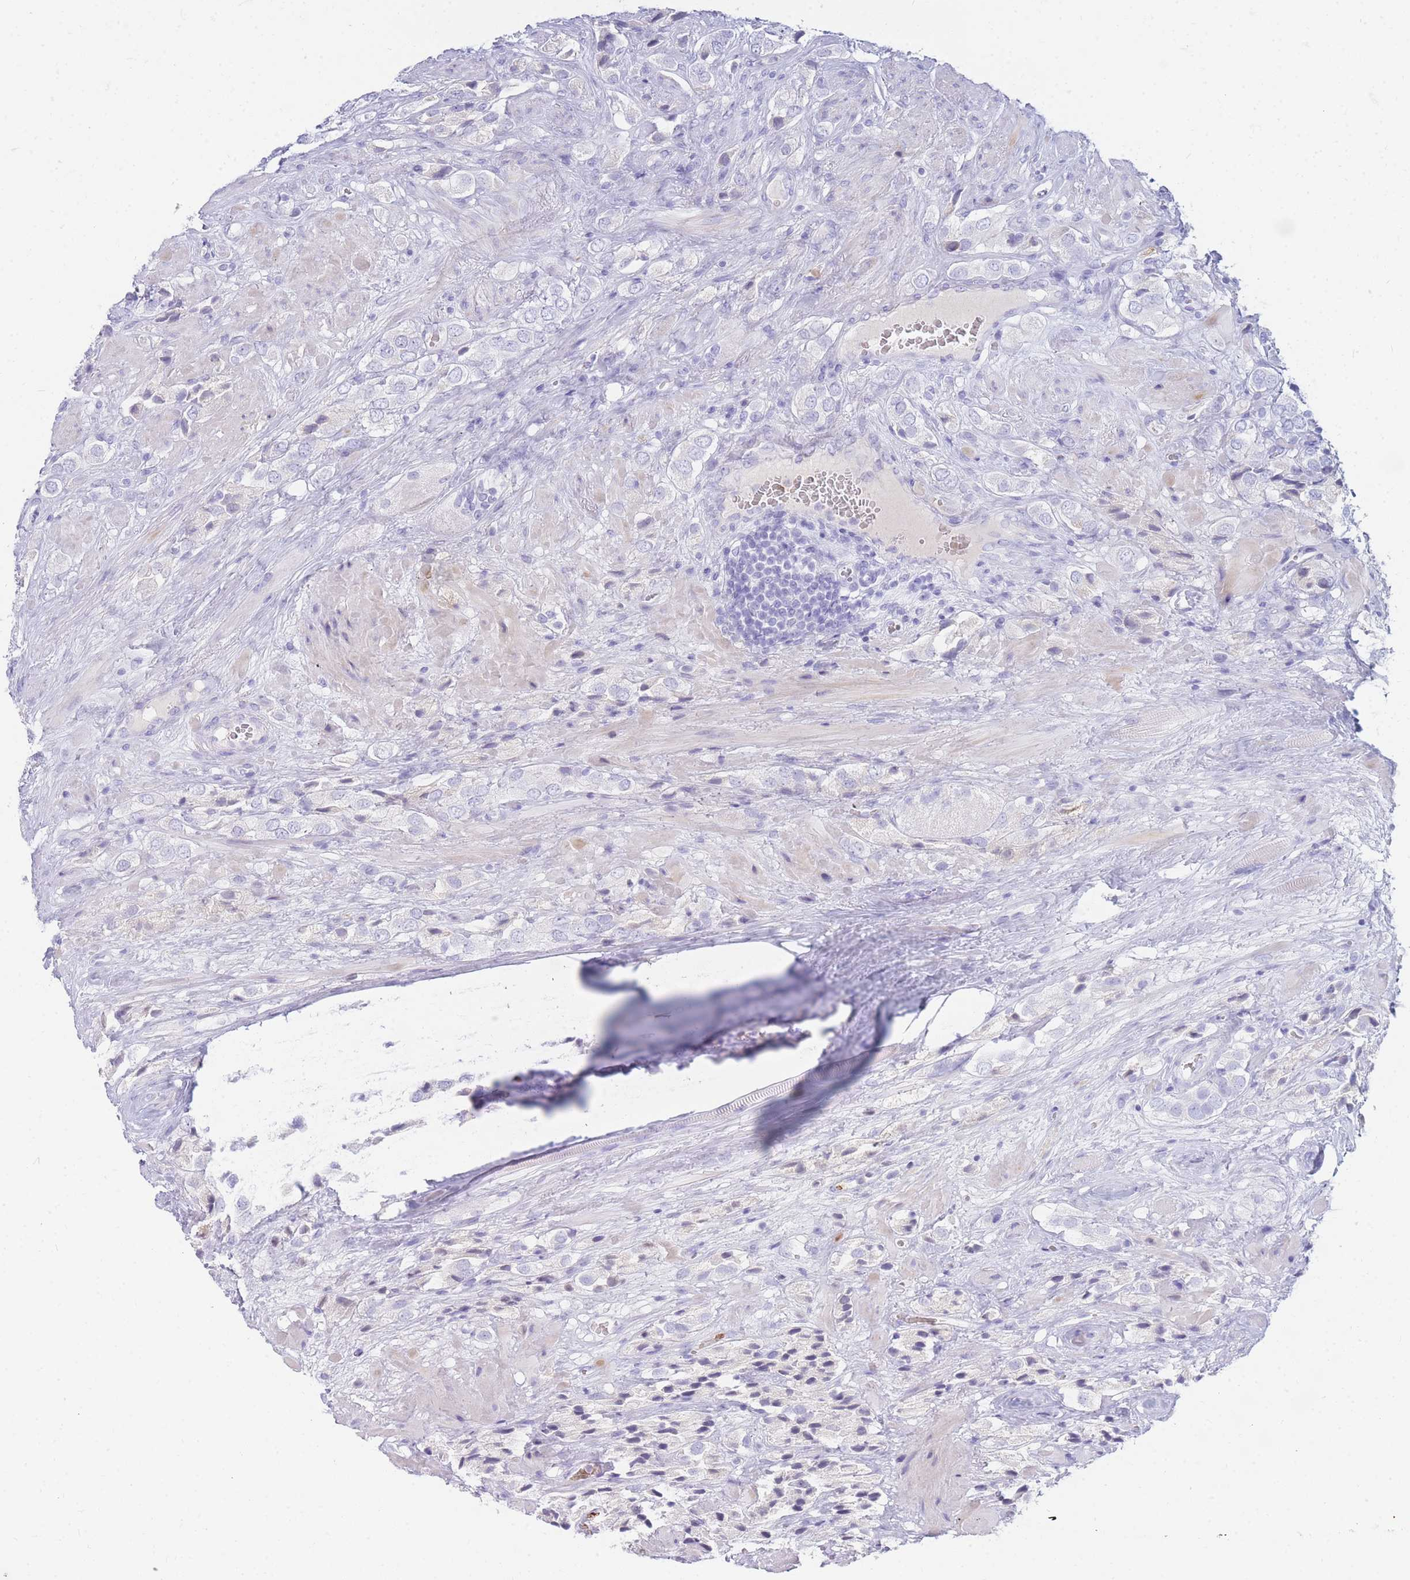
{"staining": {"intensity": "negative", "quantity": "none", "location": "none"}, "tissue": "prostate cancer", "cell_type": "Tumor cells", "image_type": "cancer", "snomed": [{"axis": "morphology", "description": "Adenocarcinoma, High grade"}, {"axis": "topography", "description": "Prostate and seminal vesicle, NOS"}], "caption": "This is a image of immunohistochemistry (IHC) staining of prostate adenocarcinoma (high-grade), which shows no positivity in tumor cells.", "gene": "NKX1-2", "patient": {"sex": "male", "age": 64}}